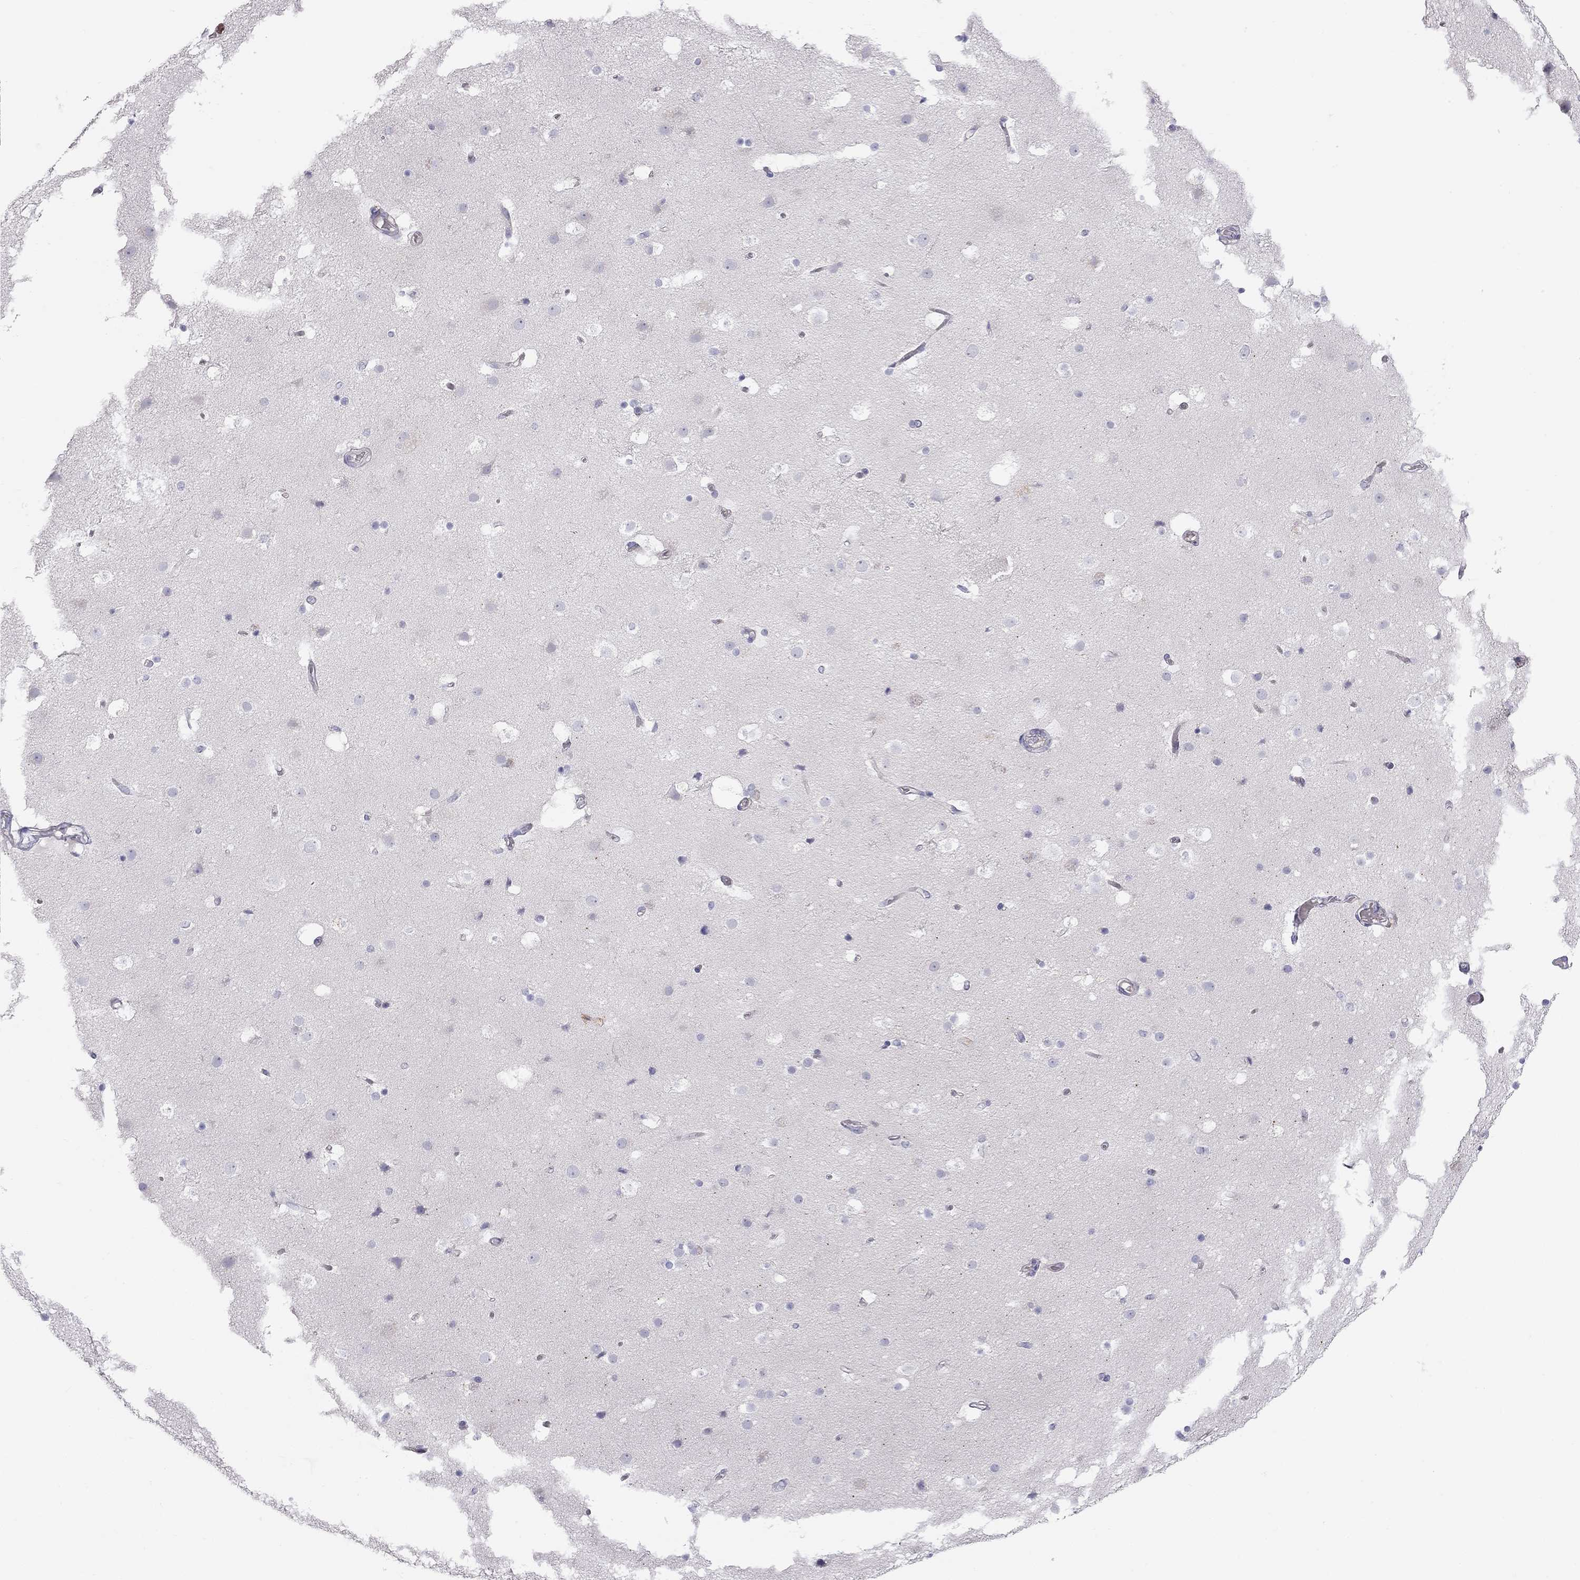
{"staining": {"intensity": "negative", "quantity": "none", "location": "none"}, "tissue": "cerebral cortex", "cell_type": "Endothelial cells", "image_type": "normal", "snomed": [{"axis": "morphology", "description": "Normal tissue, NOS"}, {"axis": "topography", "description": "Cerebral cortex"}], "caption": "DAB (3,3'-diaminobenzidine) immunohistochemical staining of normal cerebral cortex displays no significant staining in endothelial cells. (DAB immunohistochemistry (IHC), high magnification).", "gene": "TDRD6", "patient": {"sex": "female", "age": 52}}